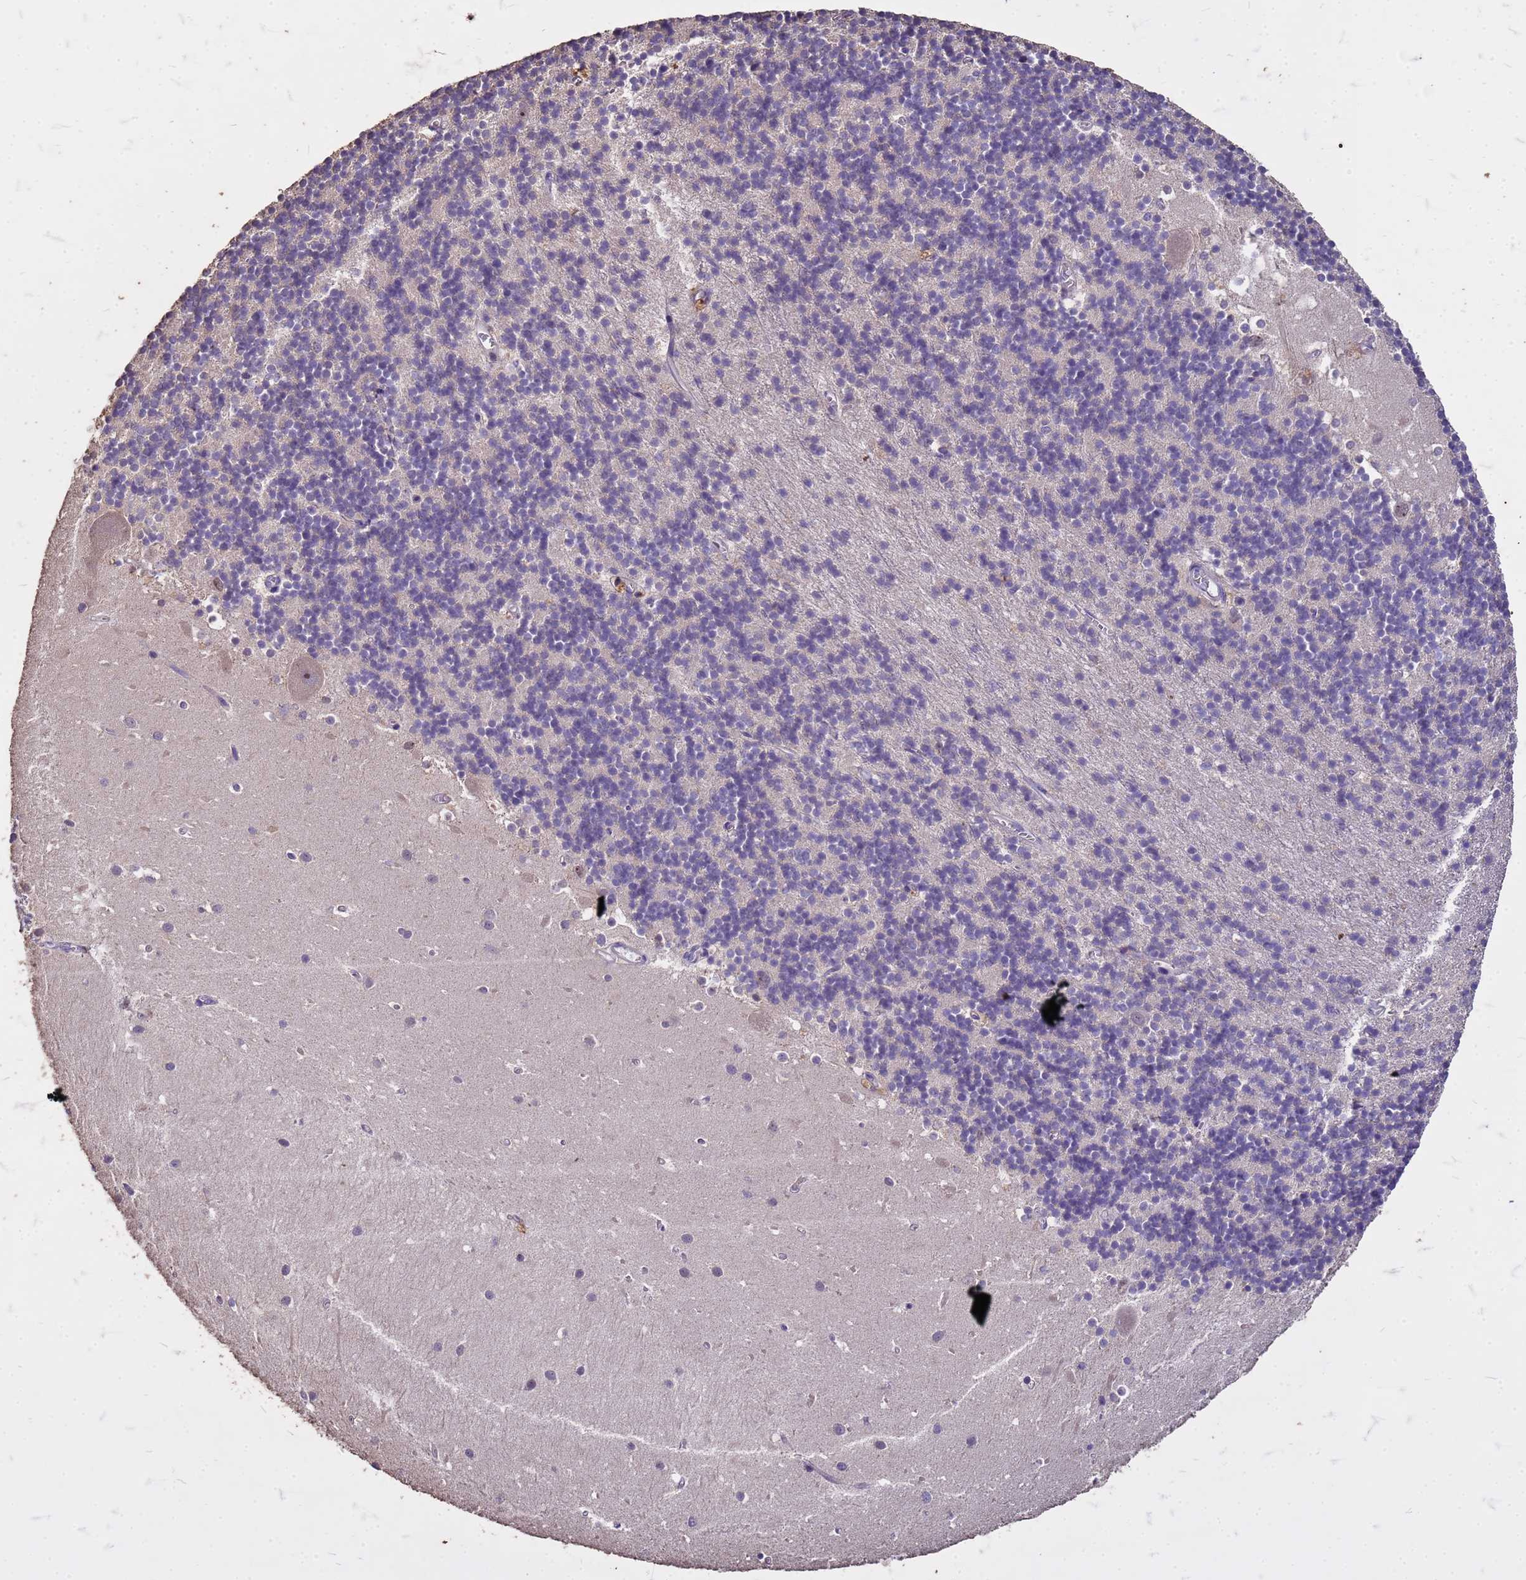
{"staining": {"intensity": "negative", "quantity": "none", "location": "none"}, "tissue": "cerebellum", "cell_type": "Cells in granular layer", "image_type": "normal", "snomed": [{"axis": "morphology", "description": "Normal tissue, NOS"}, {"axis": "topography", "description": "Cerebellum"}], "caption": "A high-resolution photomicrograph shows immunohistochemistry (IHC) staining of normal cerebellum, which displays no significant positivity in cells in granular layer. The staining is performed using DAB (3,3'-diaminobenzidine) brown chromogen with nuclei counter-stained in using hematoxylin.", "gene": "FAM184B", "patient": {"sex": "male", "age": 54}}